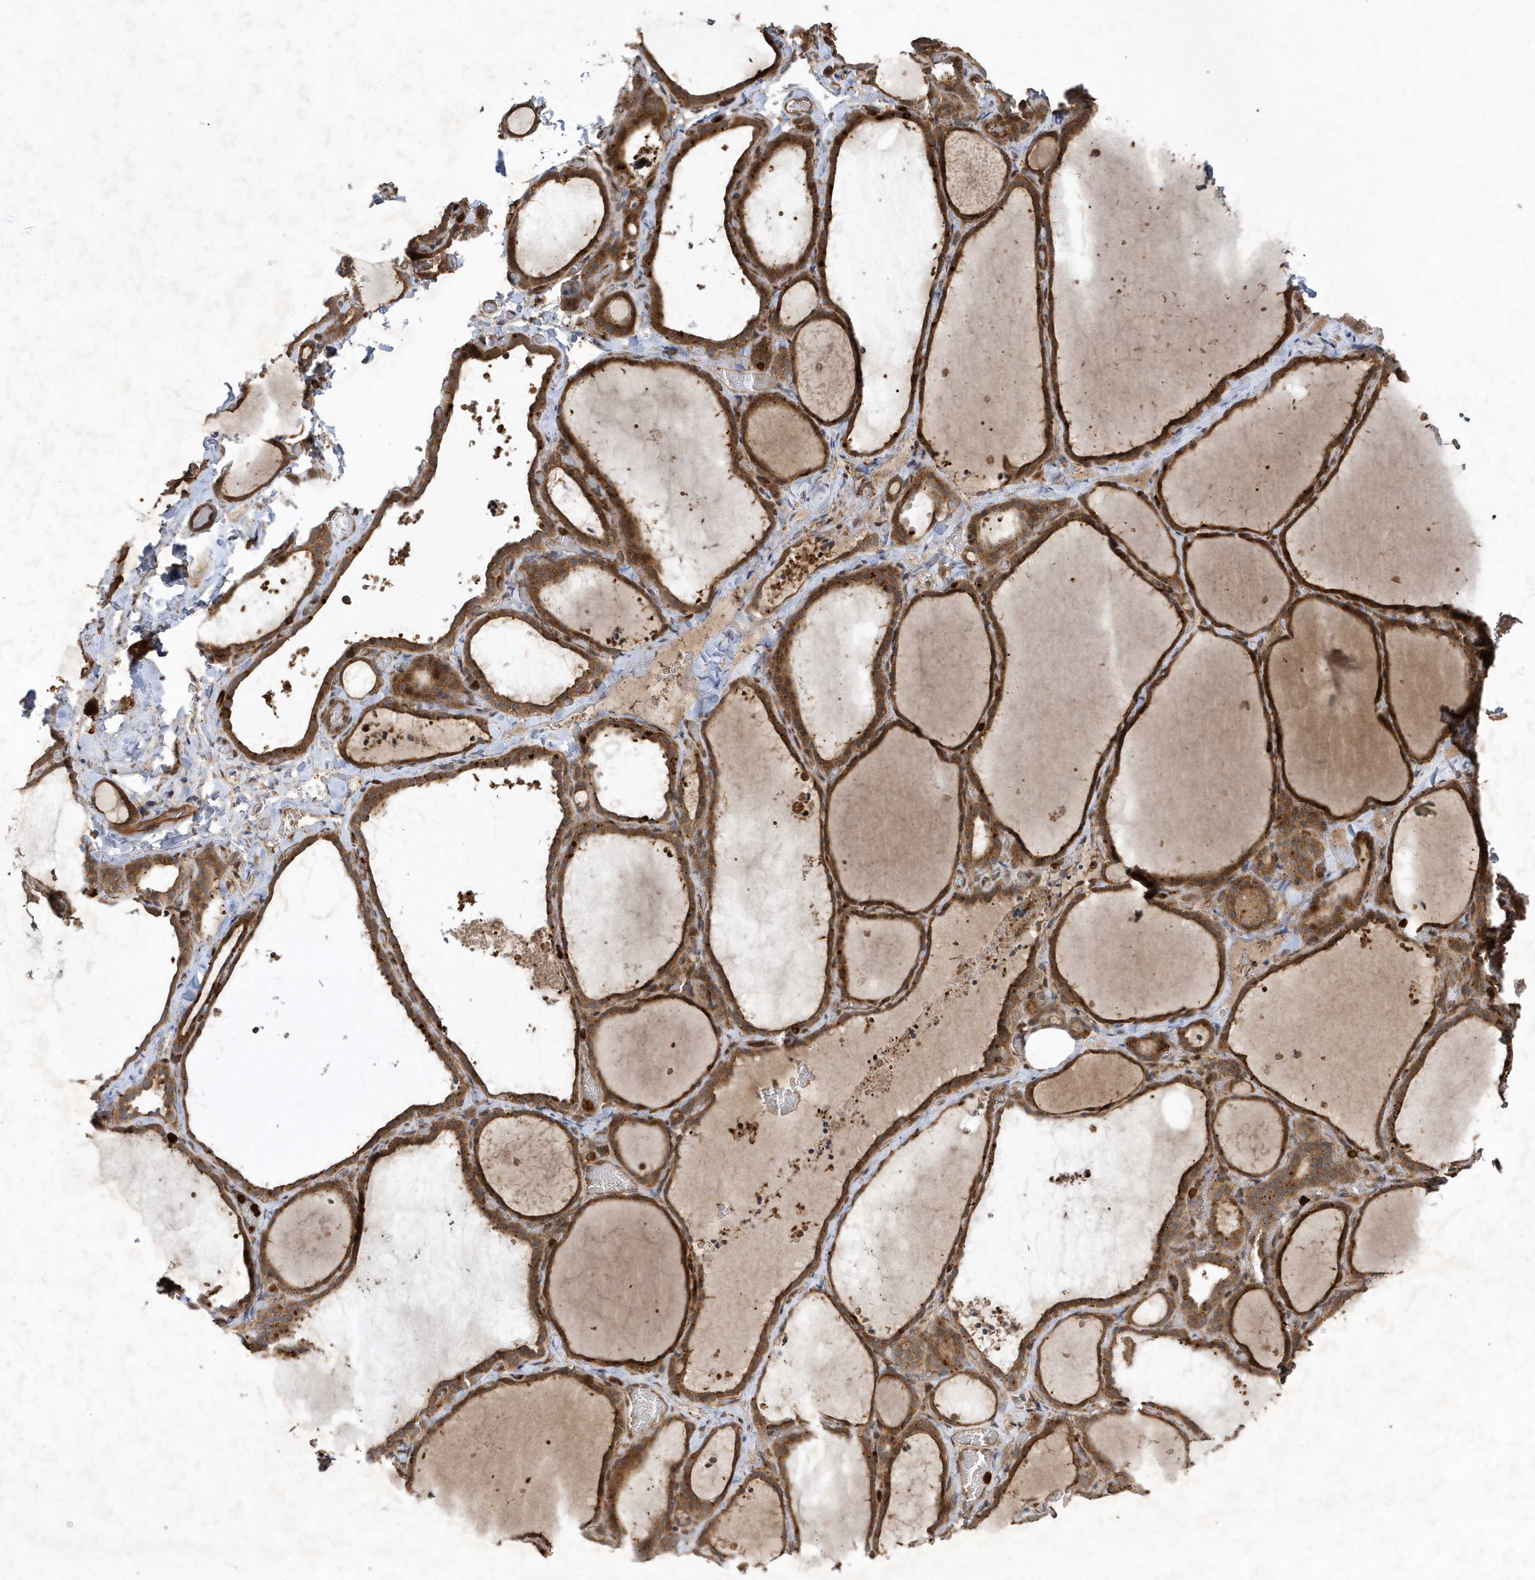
{"staining": {"intensity": "strong", "quantity": ">75%", "location": "cytoplasmic/membranous"}, "tissue": "thyroid gland", "cell_type": "Glandular cells", "image_type": "normal", "snomed": [{"axis": "morphology", "description": "Normal tissue, NOS"}, {"axis": "topography", "description": "Thyroid gland"}], "caption": "Thyroid gland stained with DAB (3,3'-diaminobenzidine) IHC shows high levels of strong cytoplasmic/membranous expression in approximately >75% of glandular cells. (DAB (3,3'-diaminobenzidine) = brown stain, brightfield microscopy at high magnification).", "gene": "LAPTM4A", "patient": {"sex": "female", "age": 22}}